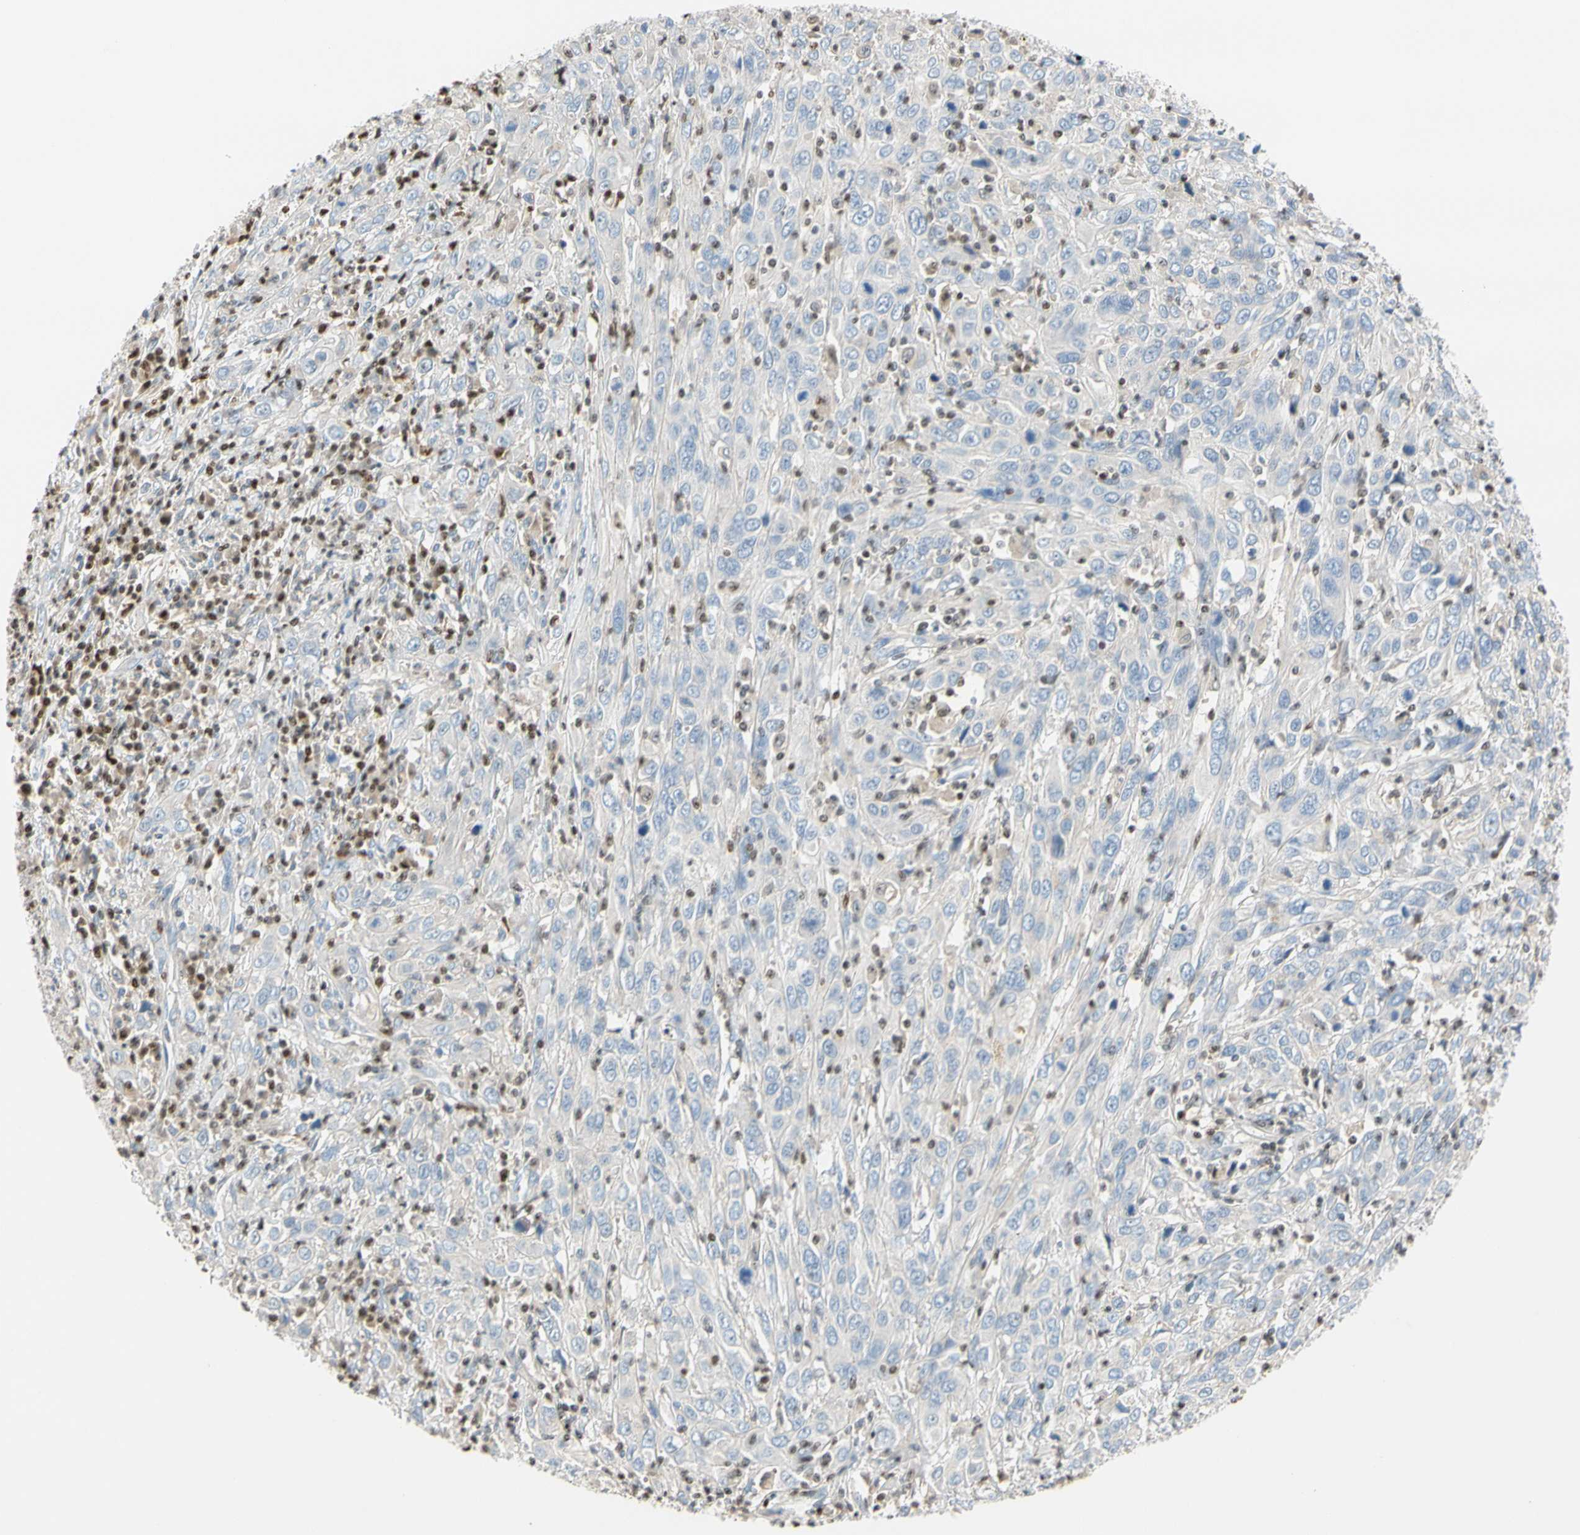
{"staining": {"intensity": "negative", "quantity": "none", "location": "none"}, "tissue": "cervical cancer", "cell_type": "Tumor cells", "image_type": "cancer", "snomed": [{"axis": "morphology", "description": "Squamous cell carcinoma, NOS"}, {"axis": "topography", "description": "Cervix"}], "caption": "Immunohistochemistry micrograph of human cervical squamous cell carcinoma stained for a protein (brown), which demonstrates no positivity in tumor cells.", "gene": "SP140", "patient": {"sex": "female", "age": 46}}